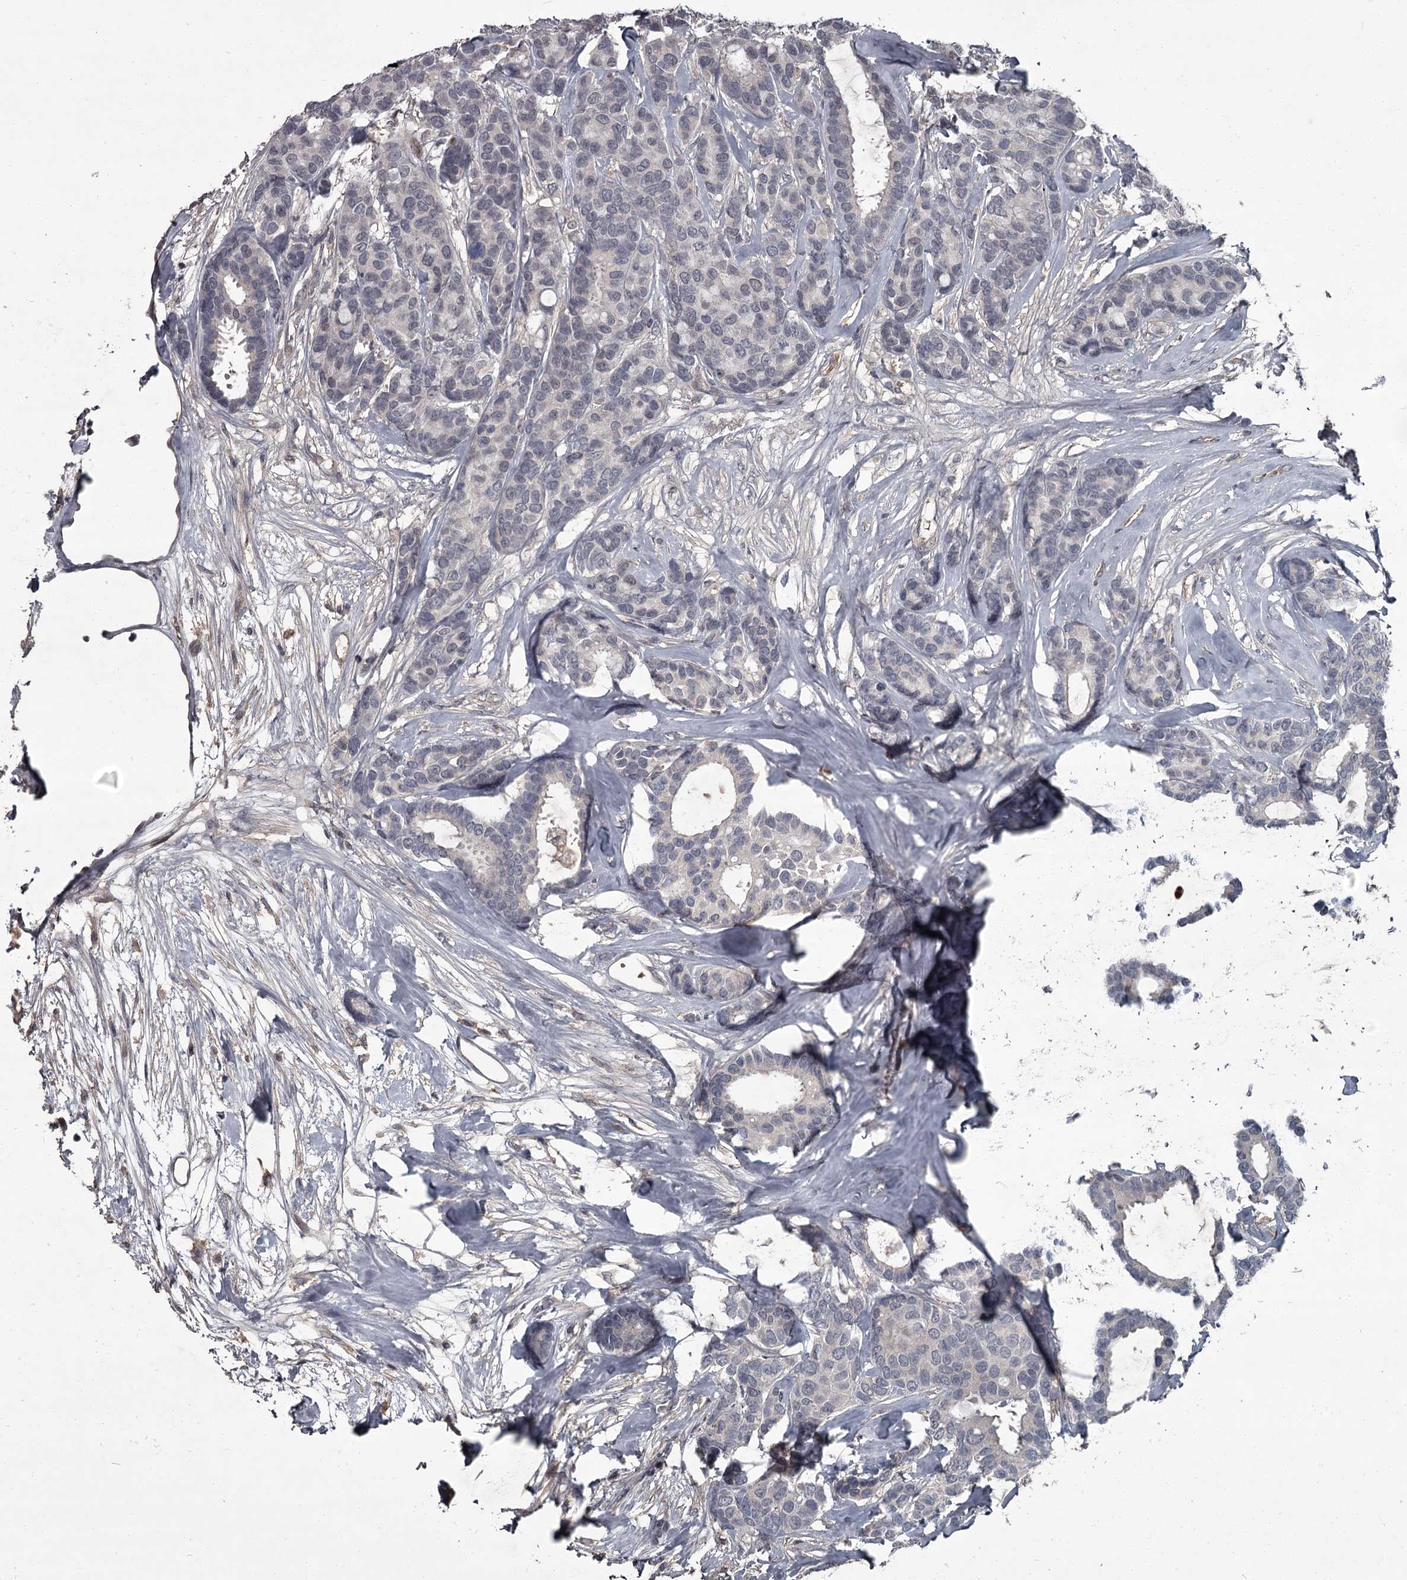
{"staining": {"intensity": "negative", "quantity": "none", "location": "none"}, "tissue": "breast cancer", "cell_type": "Tumor cells", "image_type": "cancer", "snomed": [{"axis": "morphology", "description": "Duct carcinoma"}, {"axis": "topography", "description": "Breast"}], "caption": "Tumor cells are negative for brown protein staining in breast cancer.", "gene": "FLVCR2", "patient": {"sex": "female", "age": 87}}